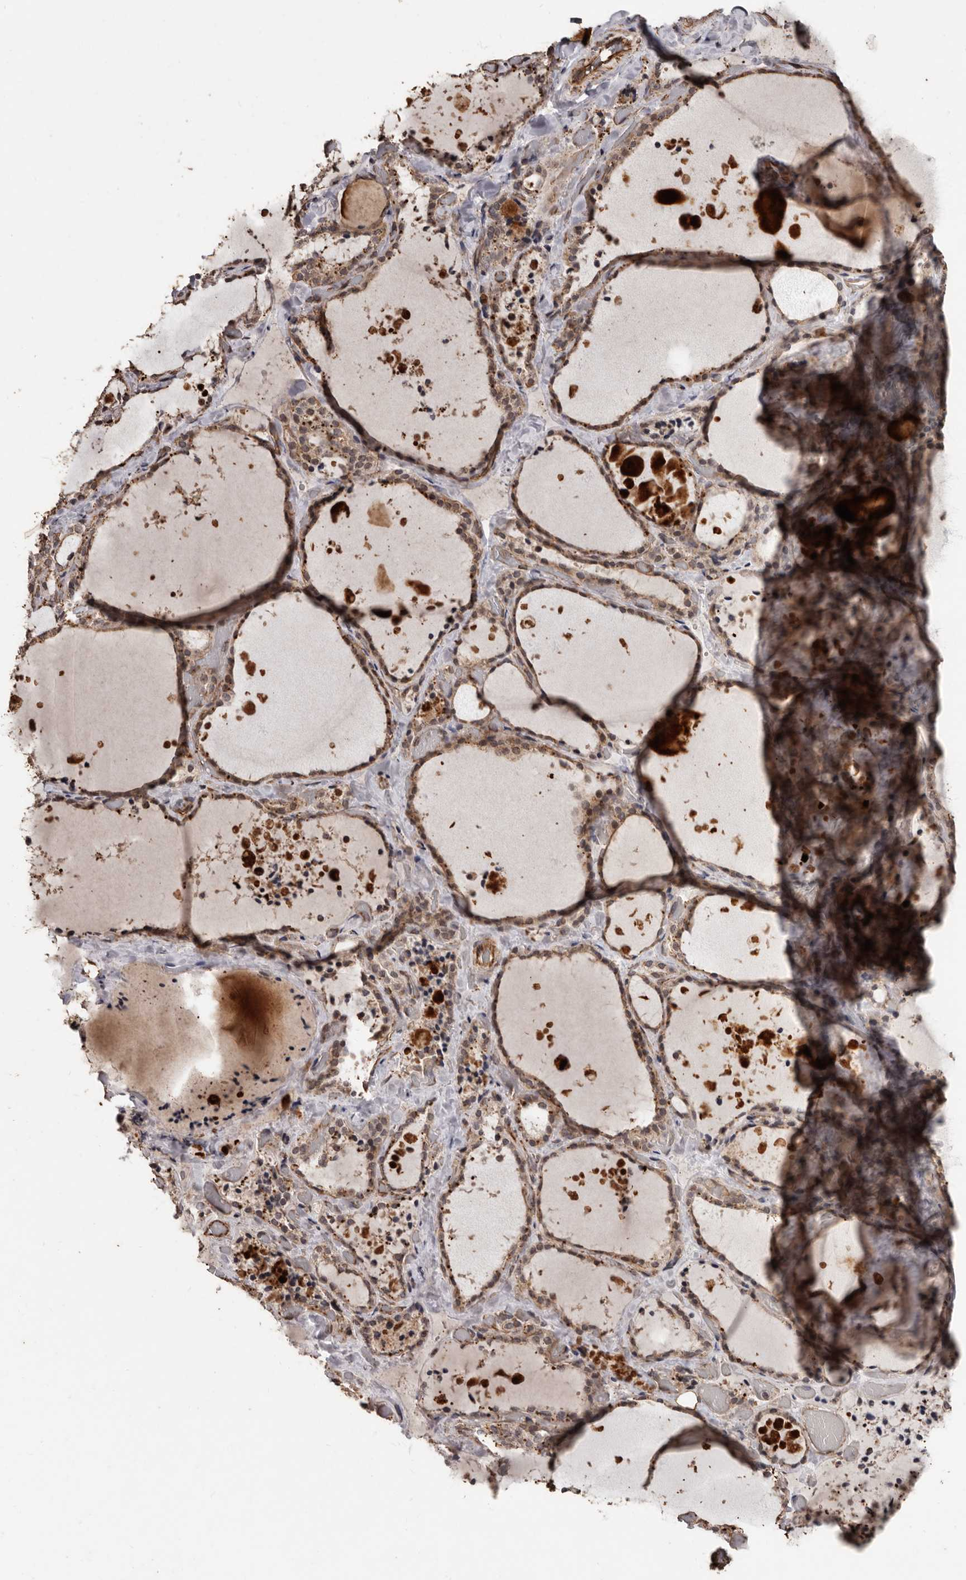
{"staining": {"intensity": "moderate", "quantity": ">75%", "location": "cytoplasmic/membranous"}, "tissue": "thyroid gland", "cell_type": "Glandular cells", "image_type": "normal", "snomed": [{"axis": "morphology", "description": "Normal tissue, NOS"}, {"axis": "topography", "description": "Thyroid gland"}], "caption": "Immunohistochemistry (IHC) of unremarkable thyroid gland demonstrates medium levels of moderate cytoplasmic/membranous expression in approximately >75% of glandular cells.", "gene": "BRAT1", "patient": {"sex": "female", "age": 44}}